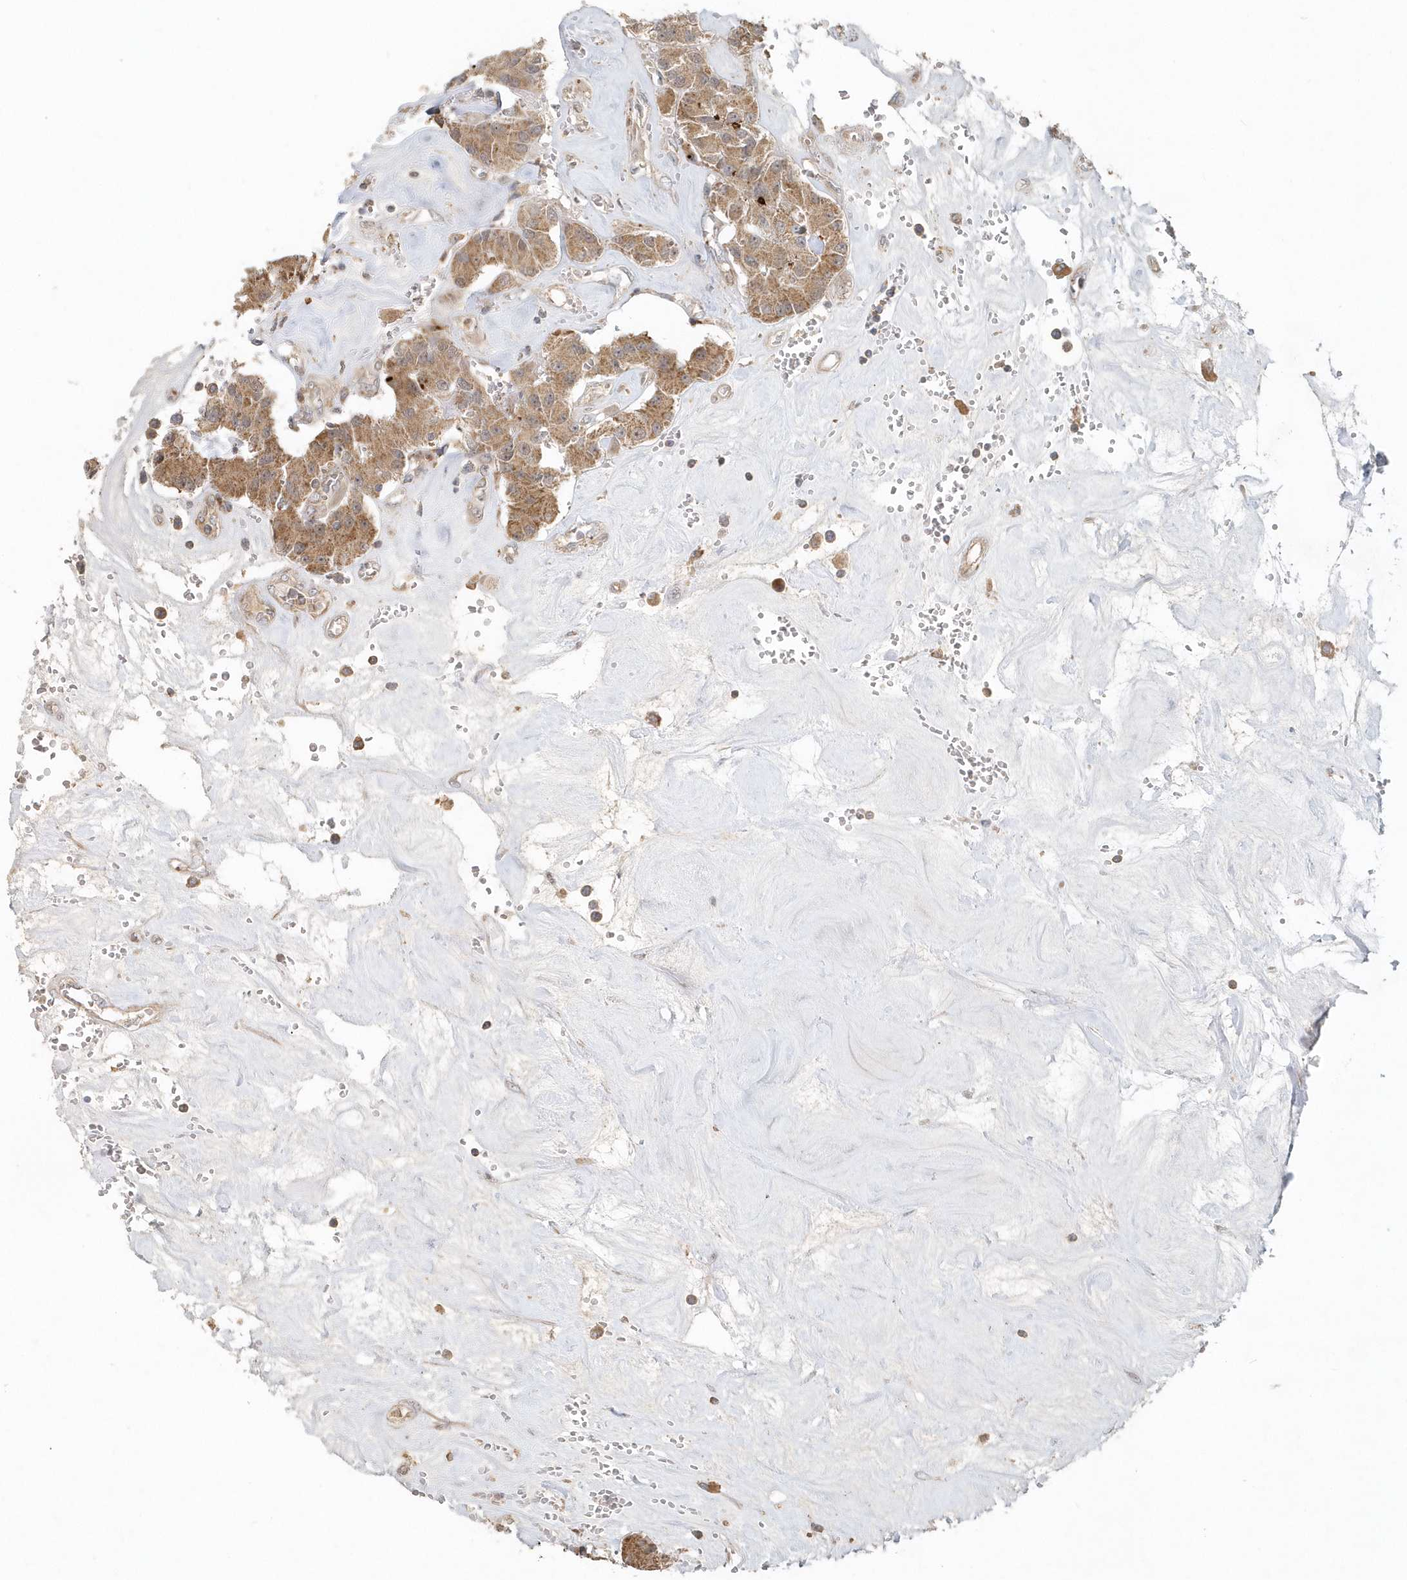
{"staining": {"intensity": "moderate", "quantity": ">75%", "location": "cytoplasmic/membranous"}, "tissue": "carcinoid", "cell_type": "Tumor cells", "image_type": "cancer", "snomed": [{"axis": "morphology", "description": "Carcinoid, malignant, NOS"}, {"axis": "topography", "description": "Pancreas"}], "caption": "This photomicrograph reveals carcinoid (malignant) stained with immunohistochemistry (IHC) to label a protein in brown. The cytoplasmic/membranous of tumor cells show moderate positivity for the protein. Nuclei are counter-stained blue.", "gene": "MMUT", "patient": {"sex": "male", "age": 41}}